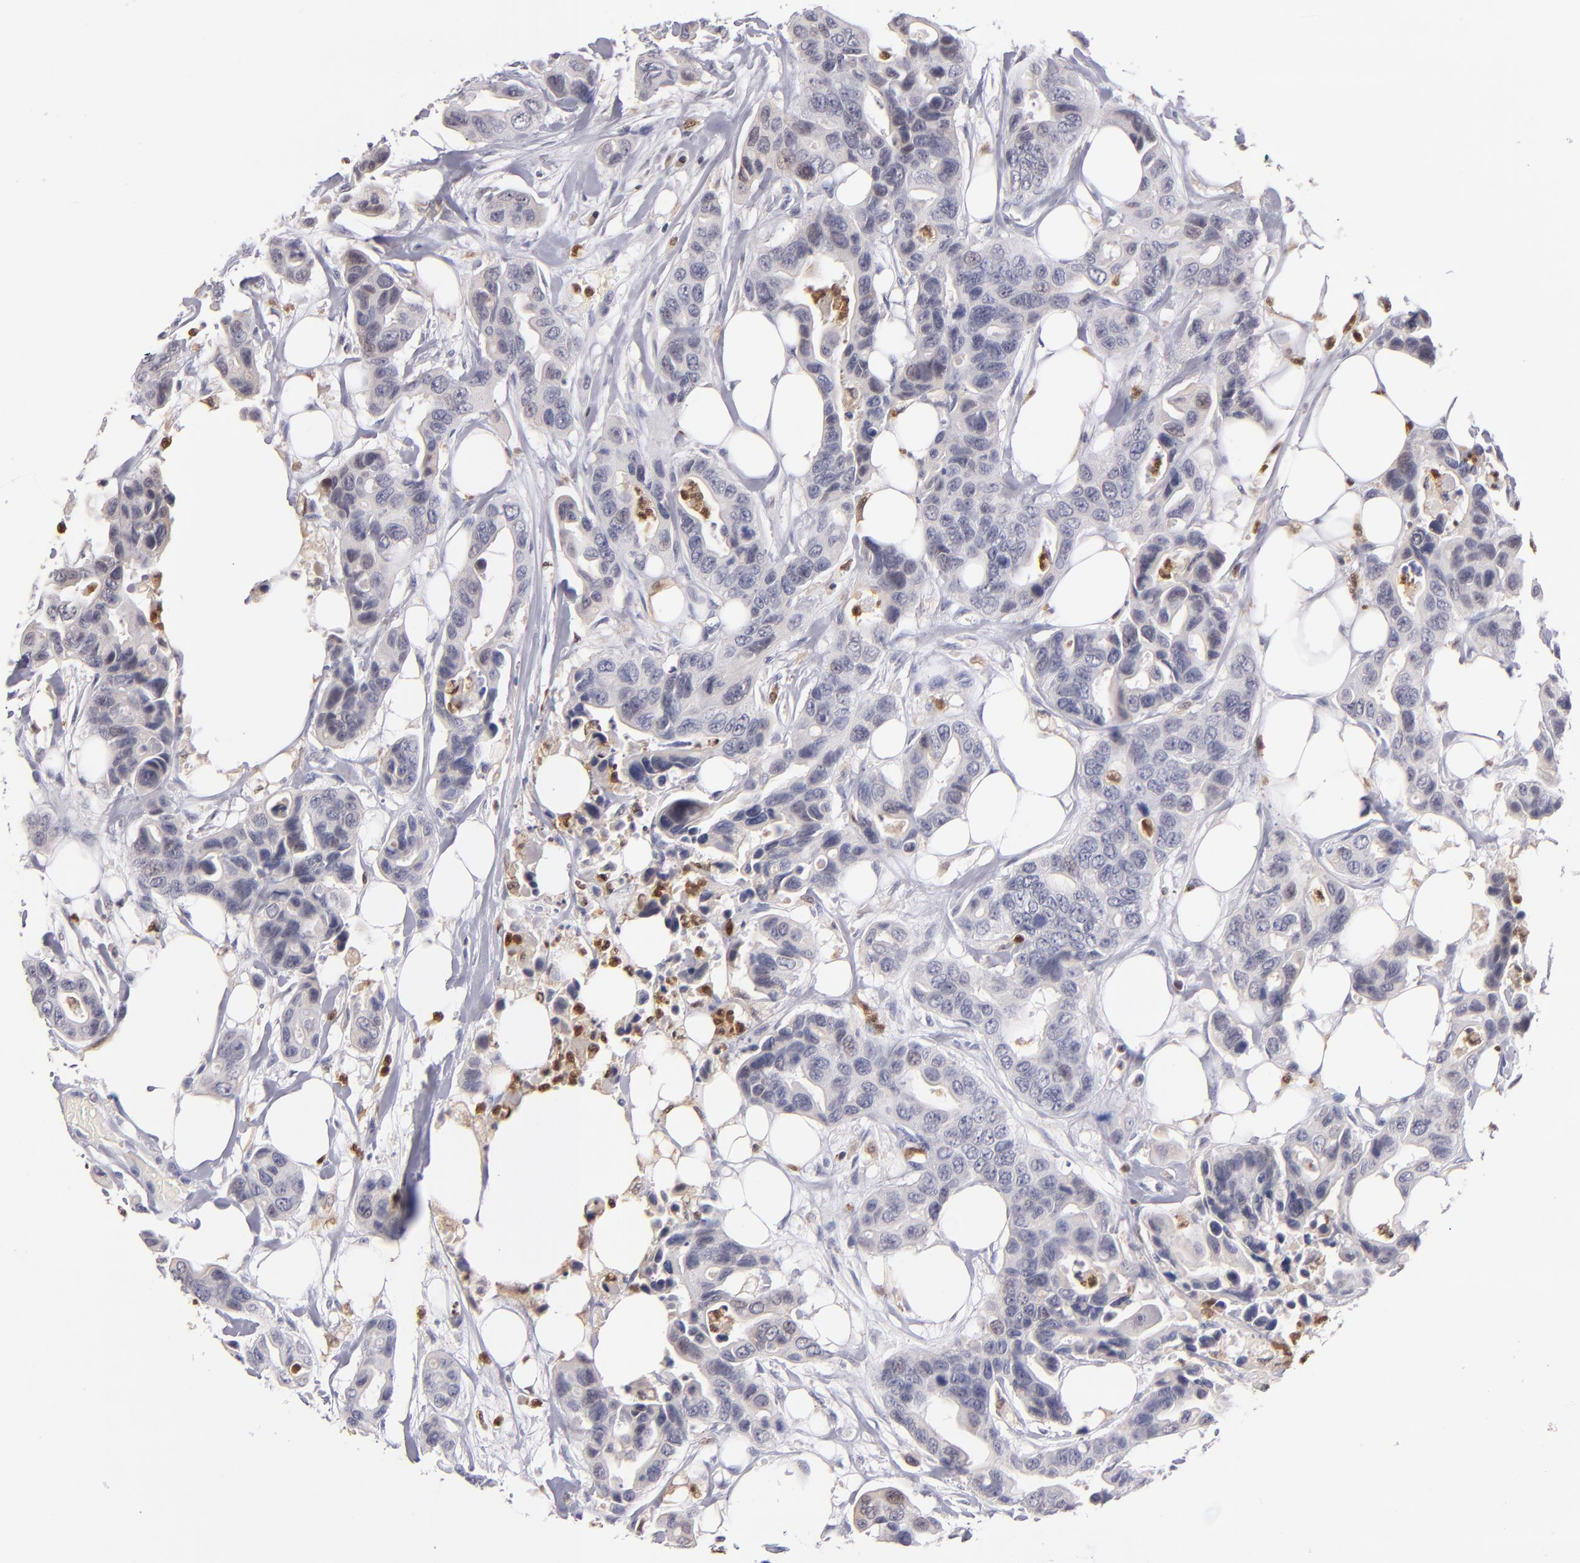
{"staining": {"intensity": "negative", "quantity": "none", "location": "none"}, "tissue": "colorectal cancer", "cell_type": "Tumor cells", "image_type": "cancer", "snomed": [{"axis": "morphology", "description": "Adenocarcinoma, NOS"}, {"axis": "topography", "description": "Colon"}], "caption": "A histopathology image of human colorectal cancer (adenocarcinoma) is negative for staining in tumor cells.", "gene": "PRKCD", "patient": {"sex": "female", "age": 70}}